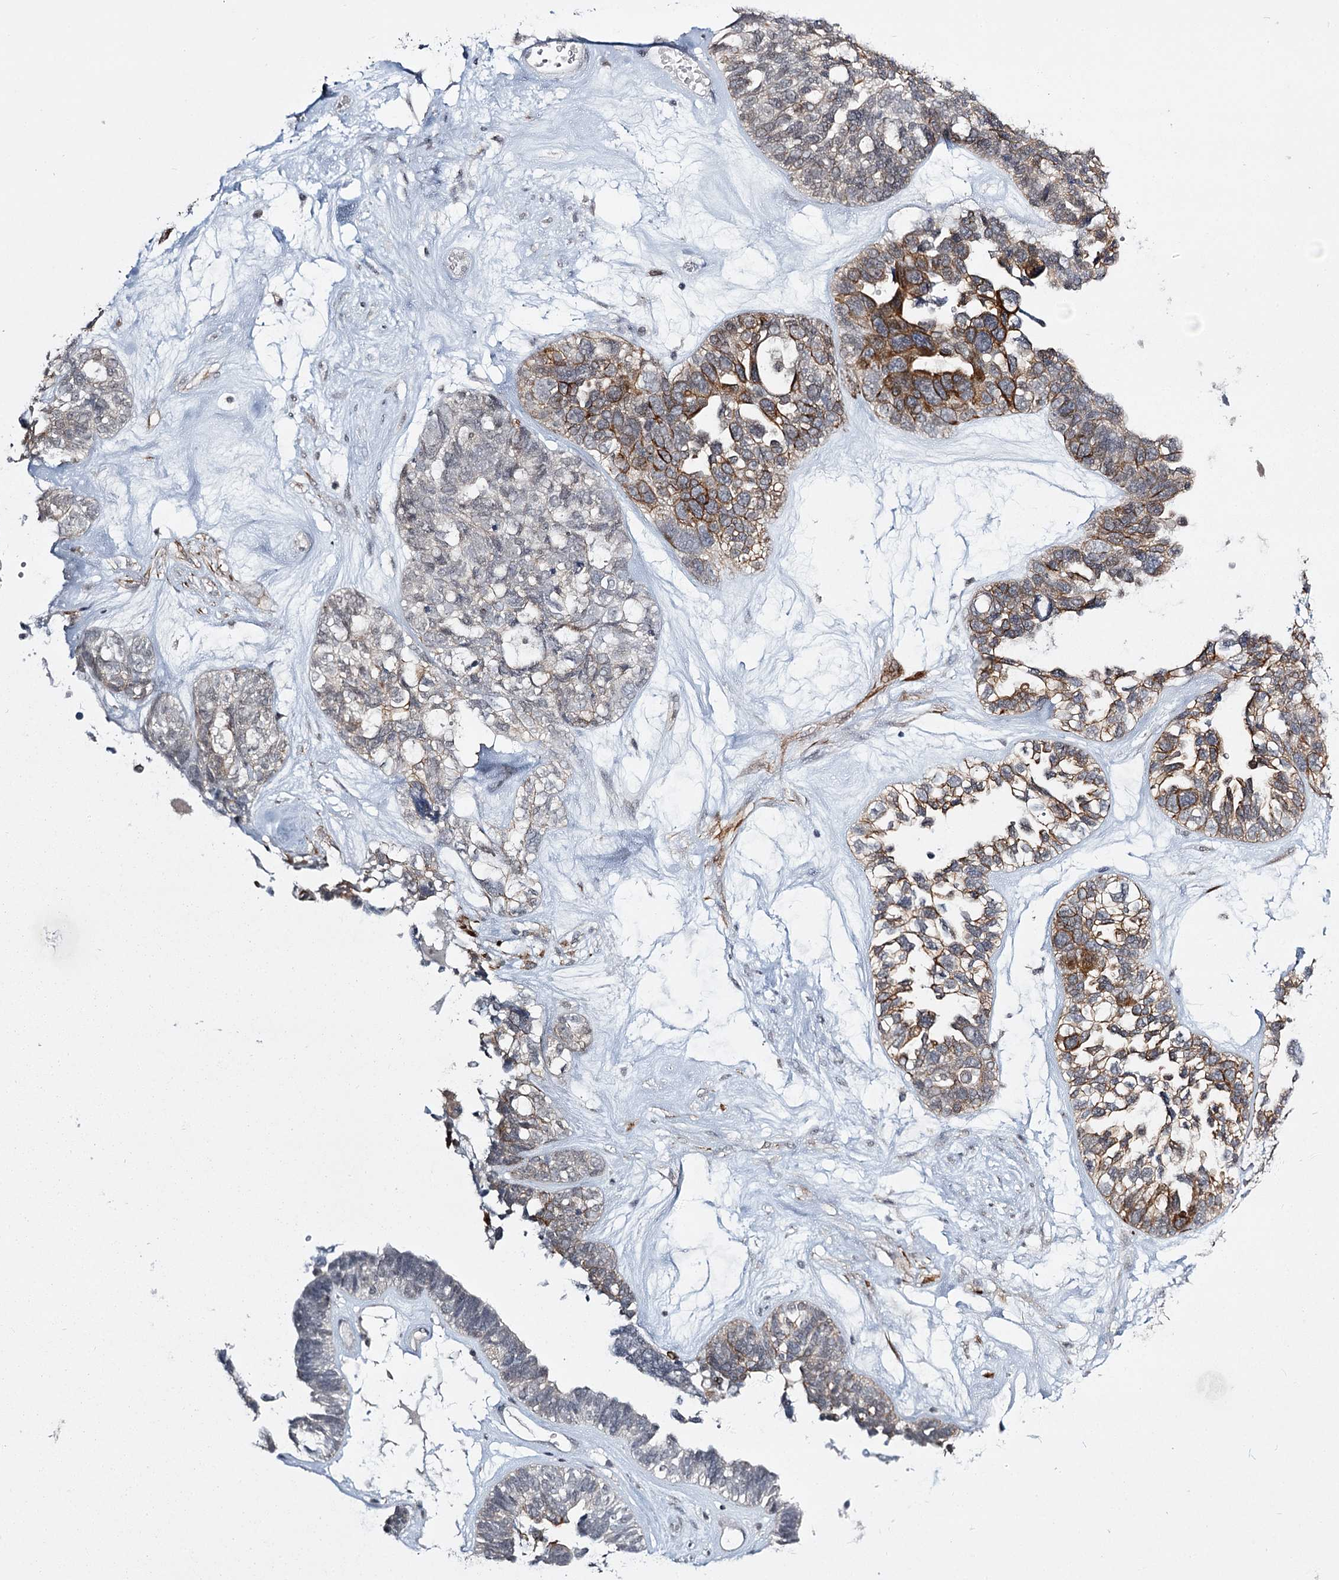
{"staining": {"intensity": "moderate", "quantity": "25%-75%", "location": "cytoplasmic/membranous"}, "tissue": "ovarian cancer", "cell_type": "Tumor cells", "image_type": "cancer", "snomed": [{"axis": "morphology", "description": "Cystadenocarcinoma, serous, NOS"}, {"axis": "topography", "description": "Ovary"}], "caption": "This image reveals immunohistochemistry (IHC) staining of human ovarian cancer (serous cystadenocarcinoma), with medium moderate cytoplasmic/membranous expression in approximately 25%-75% of tumor cells.", "gene": "TMEM70", "patient": {"sex": "female", "age": 79}}